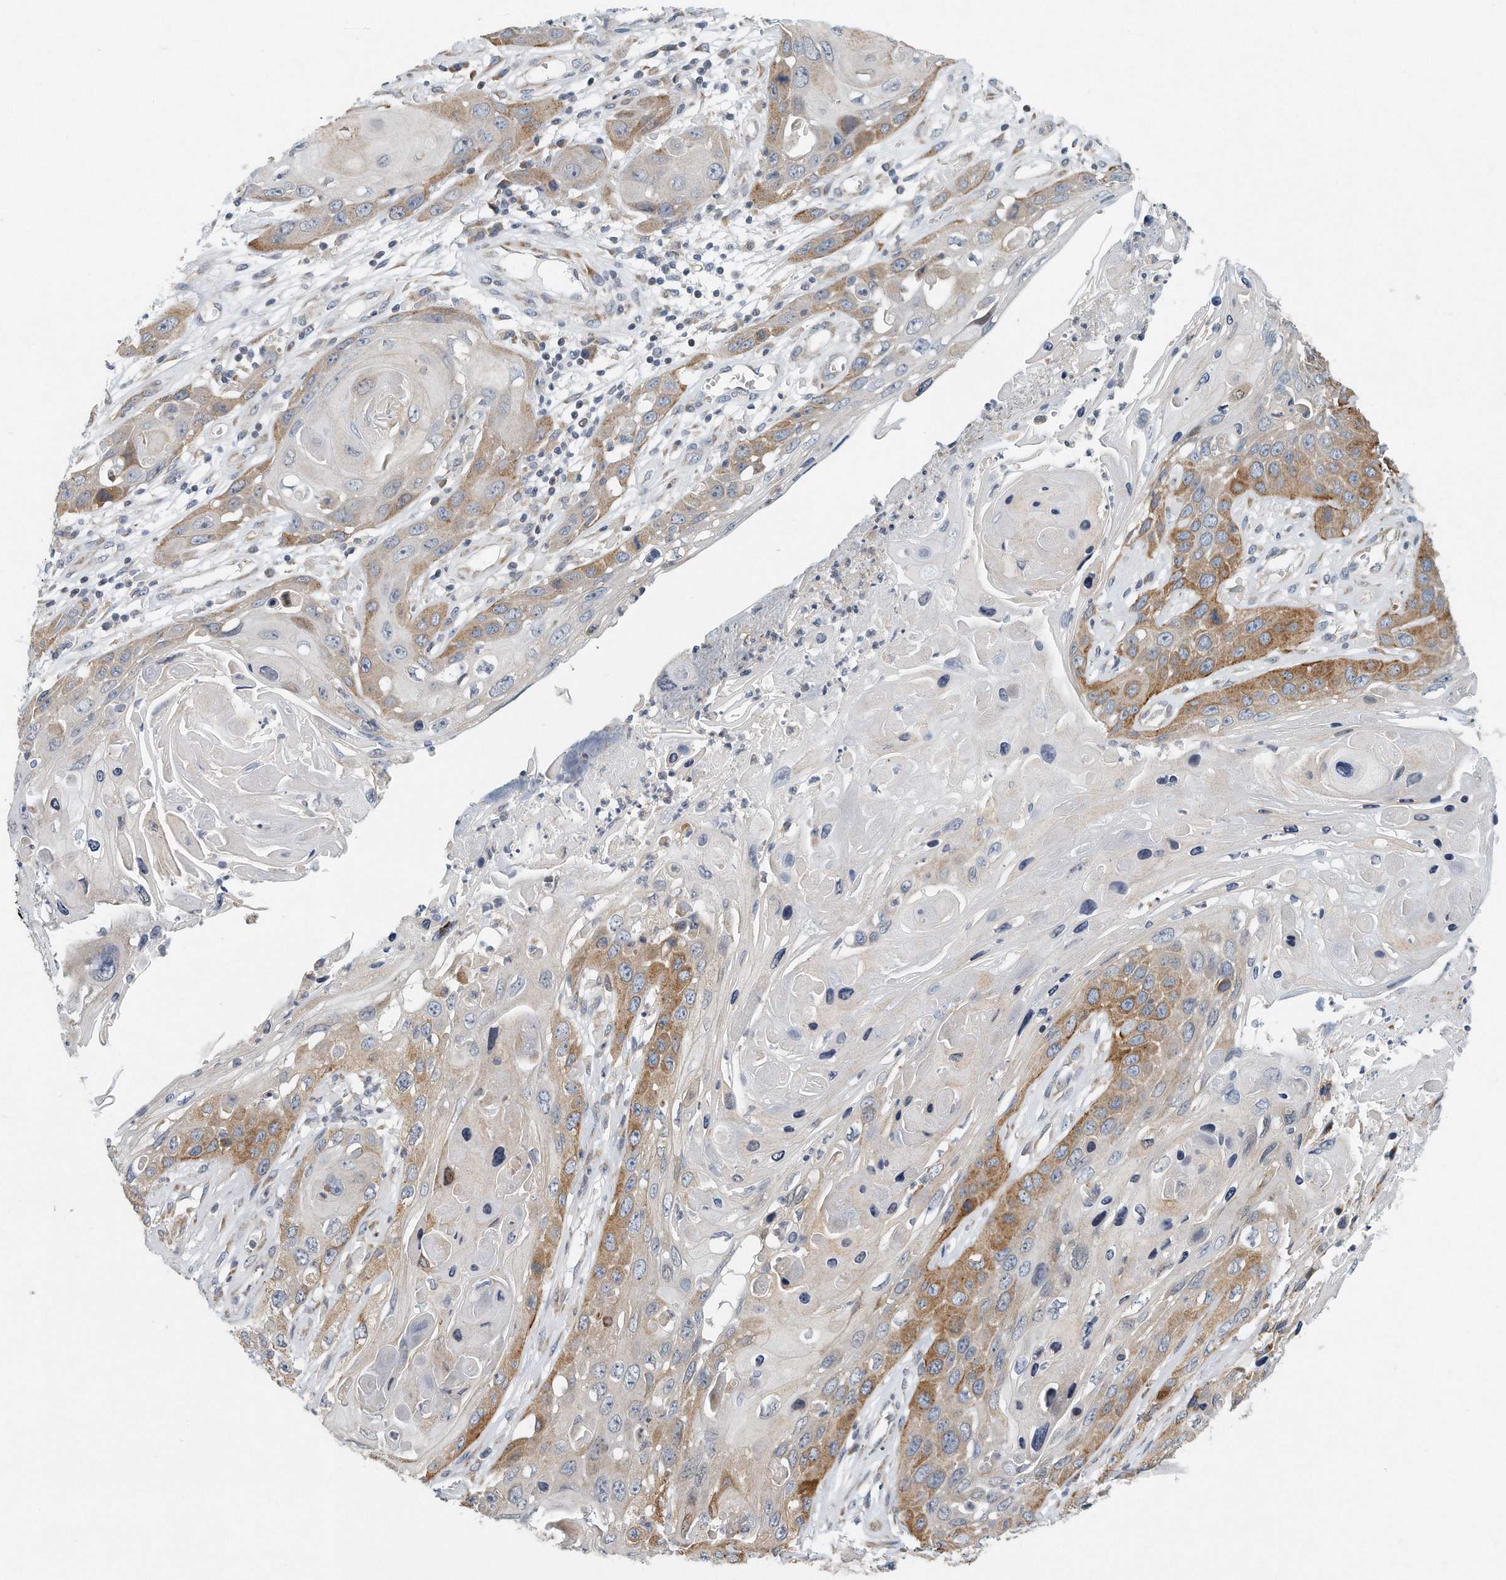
{"staining": {"intensity": "moderate", "quantity": "25%-75%", "location": "cytoplasmic/membranous"}, "tissue": "skin cancer", "cell_type": "Tumor cells", "image_type": "cancer", "snomed": [{"axis": "morphology", "description": "Squamous cell carcinoma, NOS"}, {"axis": "topography", "description": "Skin"}], "caption": "Immunohistochemical staining of skin cancer displays medium levels of moderate cytoplasmic/membranous protein expression in about 25%-75% of tumor cells.", "gene": "VLDLR", "patient": {"sex": "male", "age": 55}}